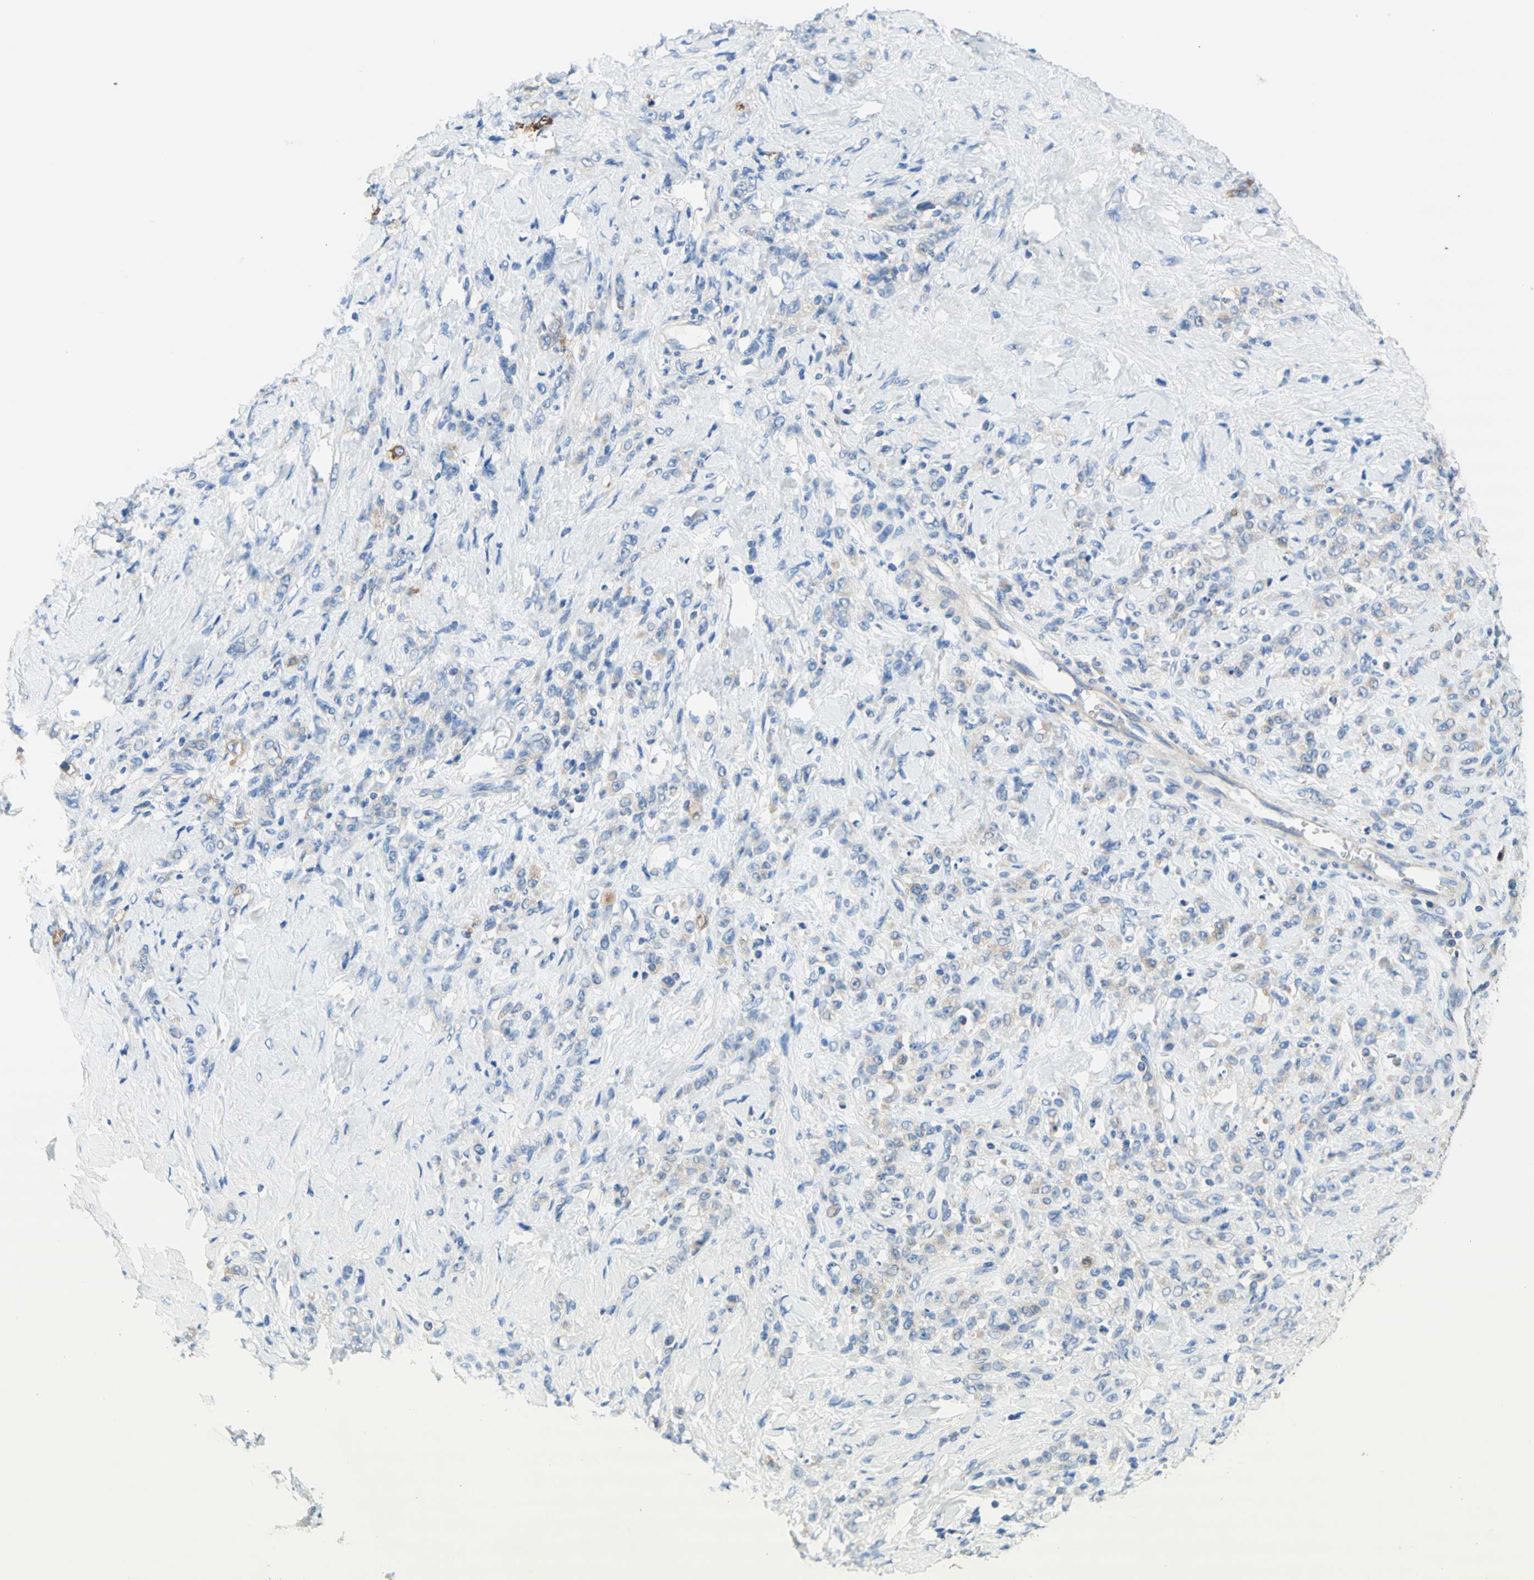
{"staining": {"intensity": "moderate", "quantity": "<25%", "location": "cytoplasmic/membranous"}, "tissue": "stomach cancer", "cell_type": "Tumor cells", "image_type": "cancer", "snomed": [{"axis": "morphology", "description": "Adenocarcinoma, NOS"}, {"axis": "topography", "description": "Stomach"}], "caption": "Adenocarcinoma (stomach) was stained to show a protein in brown. There is low levels of moderate cytoplasmic/membranous staining in about <25% of tumor cells. The protein of interest is stained brown, and the nuclei are stained in blue (DAB (3,3'-diaminobenzidine) IHC with brightfield microscopy, high magnification).", "gene": "F3", "patient": {"sex": "male", "age": 82}}